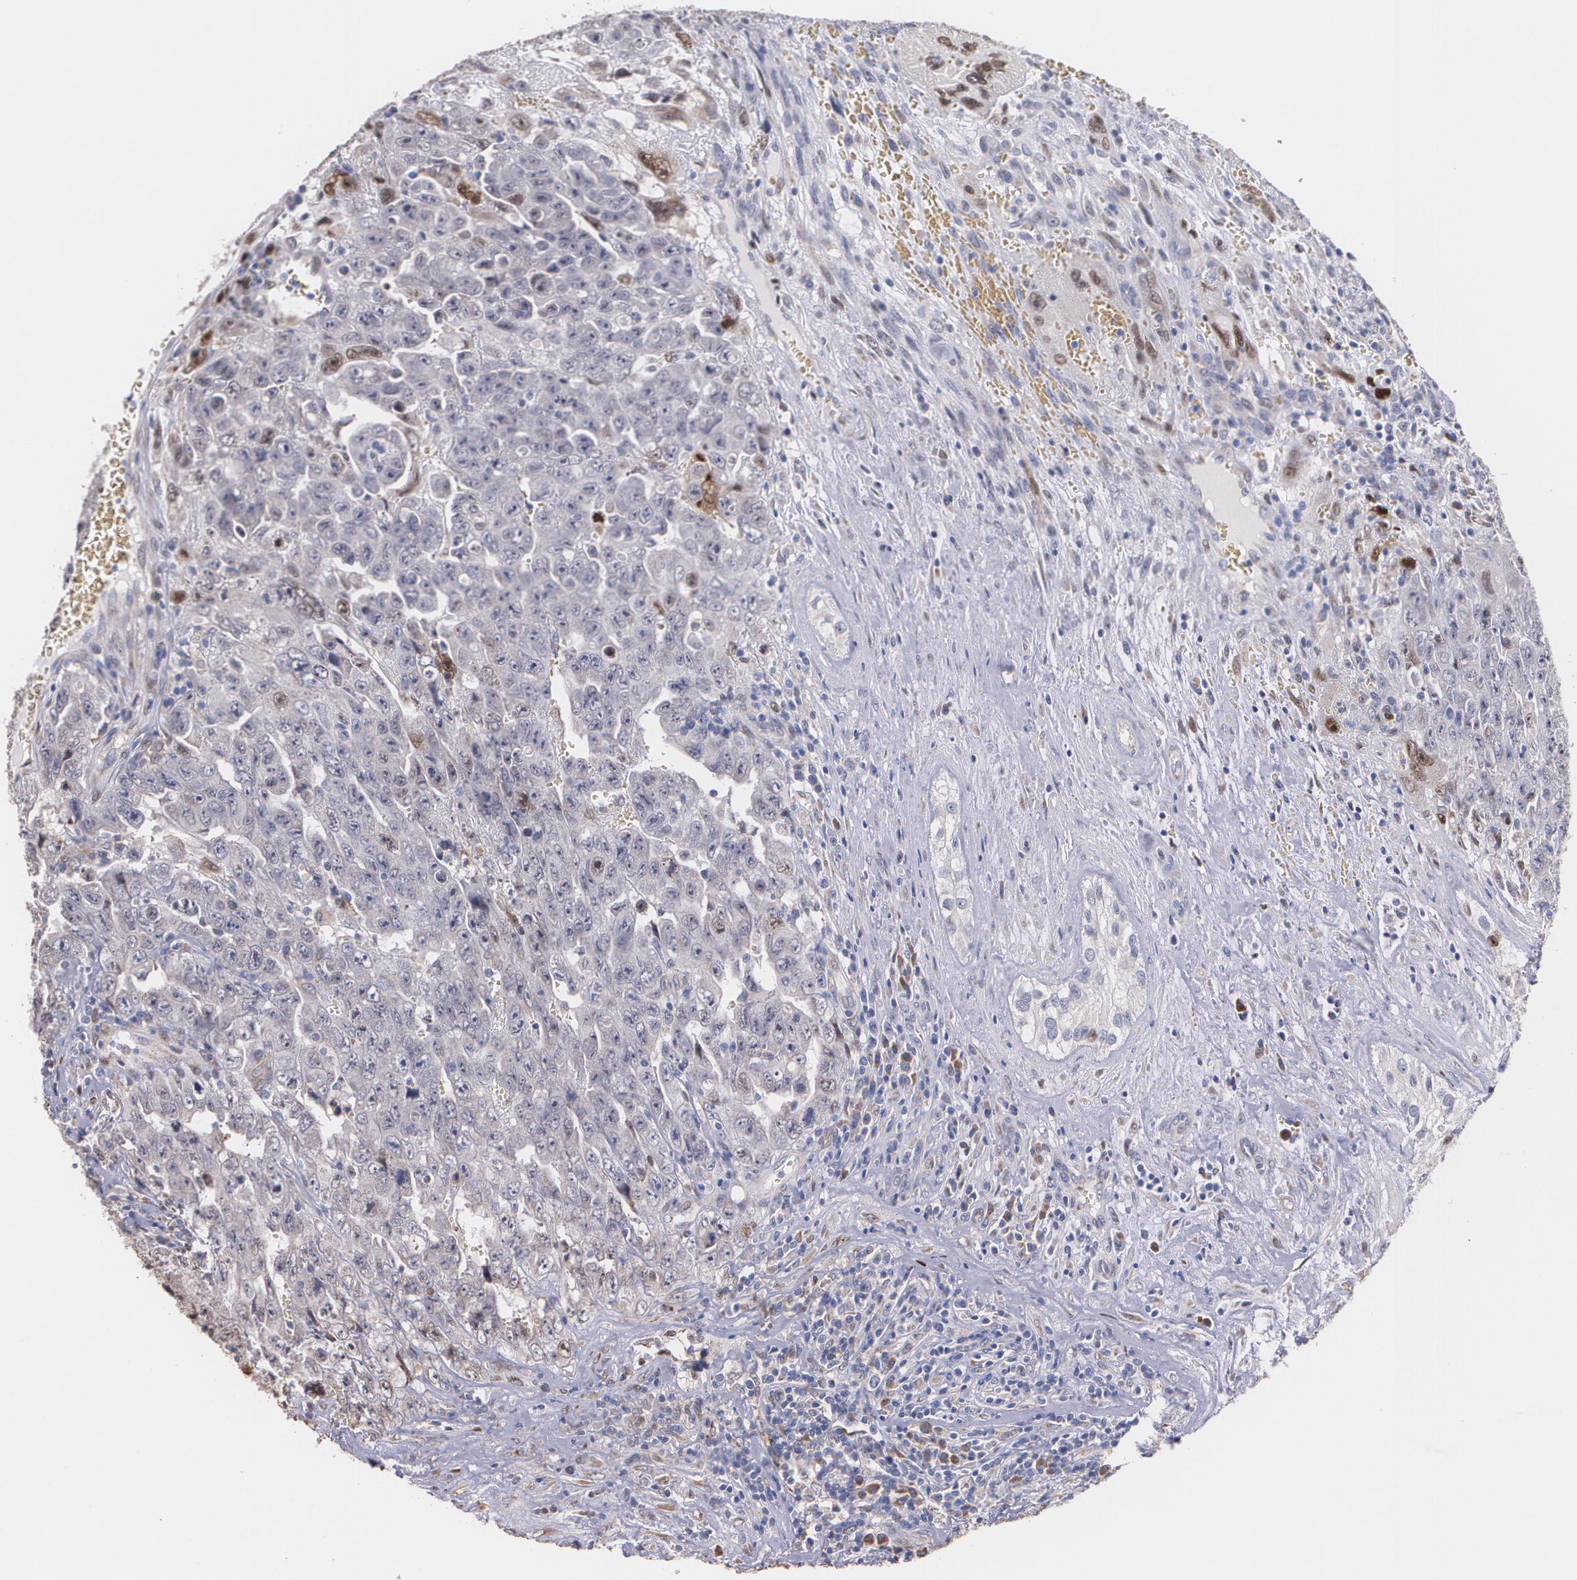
{"staining": {"intensity": "weak", "quantity": "<25%", "location": "cytoplasmic/membranous"}, "tissue": "testis cancer", "cell_type": "Tumor cells", "image_type": "cancer", "snomed": [{"axis": "morphology", "description": "Carcinoma, Embryonal, NOS"}, {"axis": "topography", "description": "Testis"}], "caption": "This is a histopathology image of immunohistochemistry staining of embryonal carcinoma (testis), which shows no positivity in tumor cells.", "gene": "ATF3", "patient": {"sex": "male", "age": 28}}